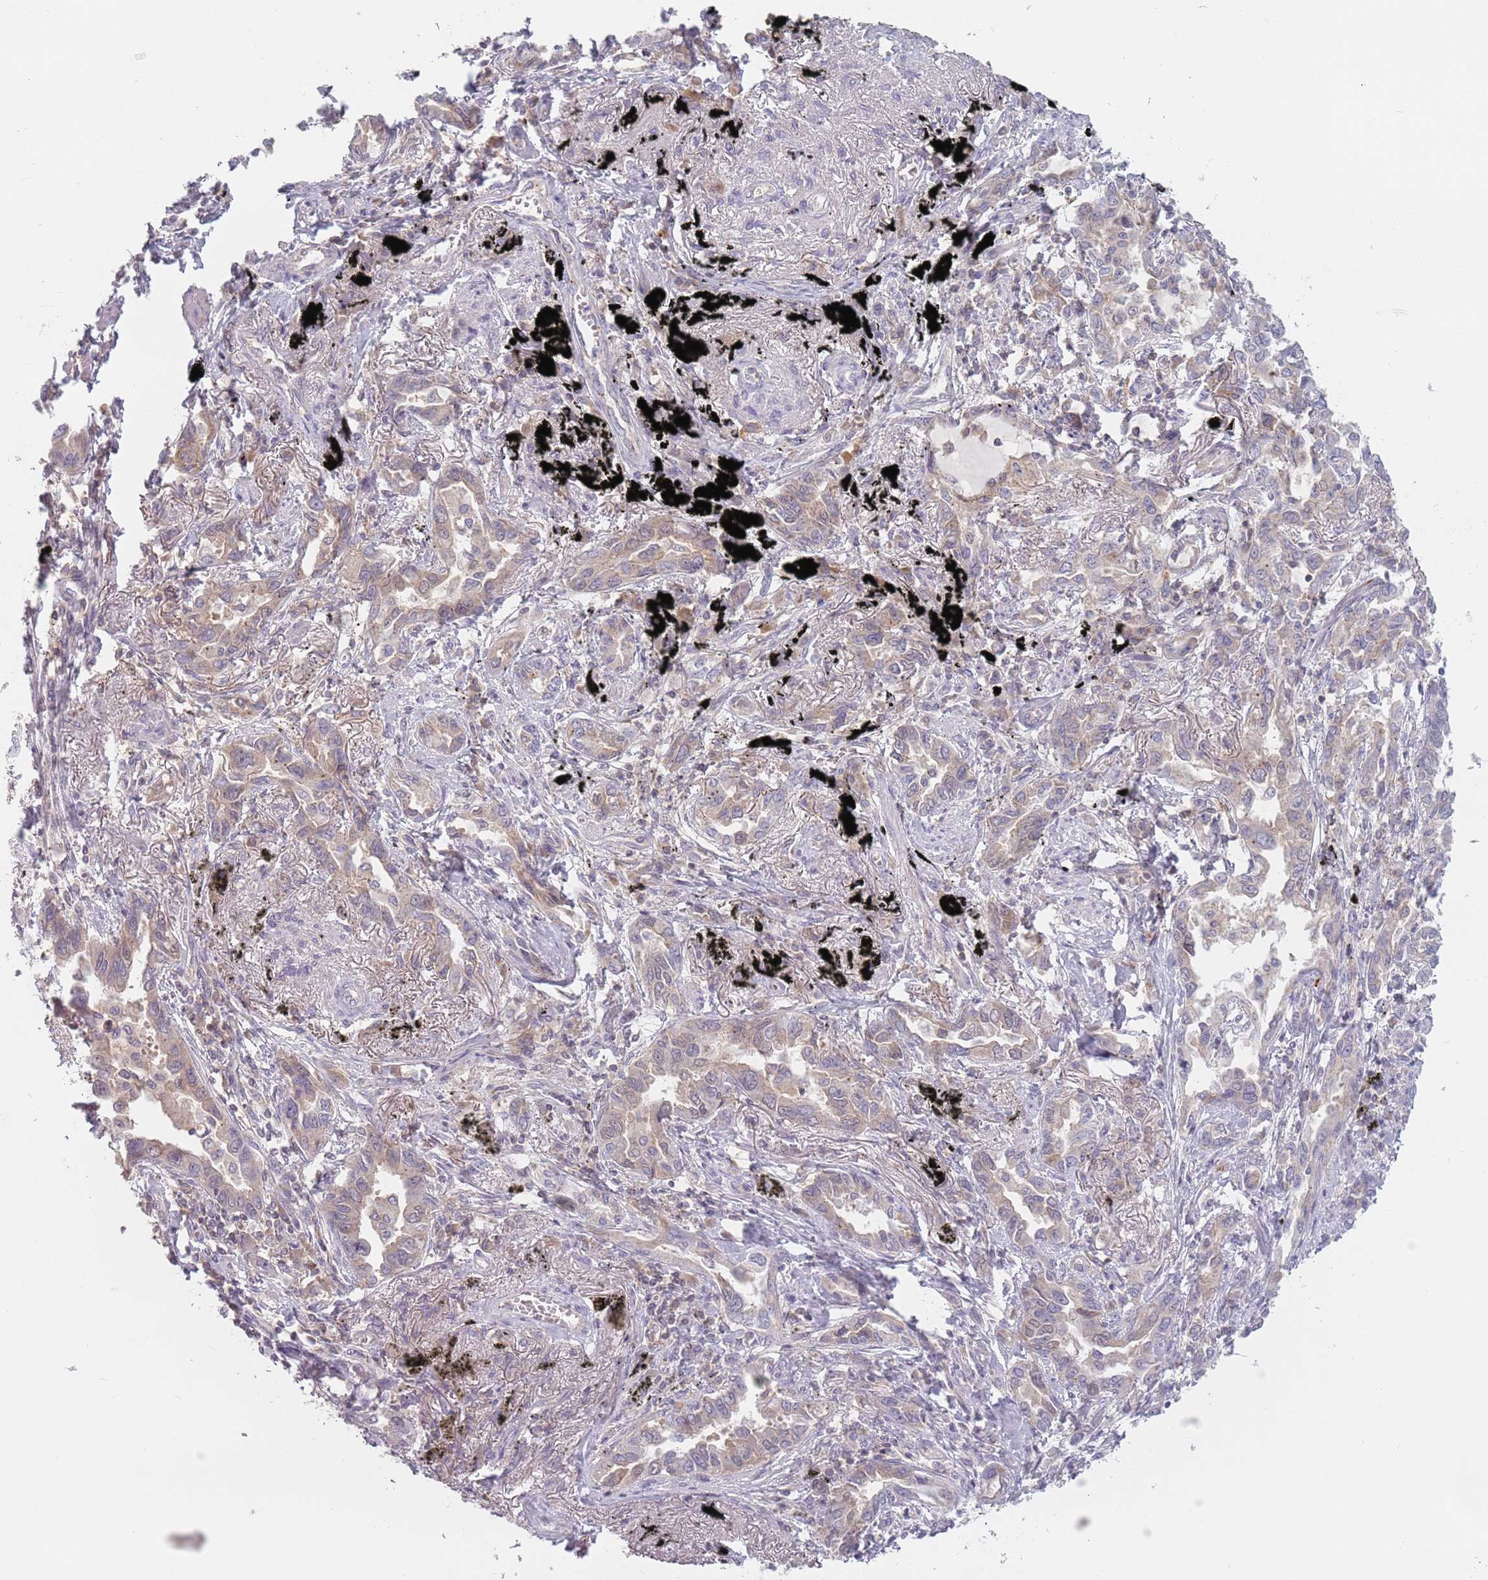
{"staining": {"intensity": "weak", "quantity": ">75%", "location": "cytoplasmic/membranous"}, "tissue": "lung cancer", "cell_type": "Tumor cells", "image_type": "cancer", "snomed": [{"axis": "morphology", "description": "Adenocarcinoma, NOS"}, {"axis": "topography", "description": "Lung"}], "caption": "A high-resolution micrograph shows immunohistochemistry (IHC) staining of adenocarcinoma (lung), which reveals weak cytoplasmic/membranous expression in approximately >75% of tumor cells.", "gene": "ASB13", "patient": {"sex": "male", "age": 67}}